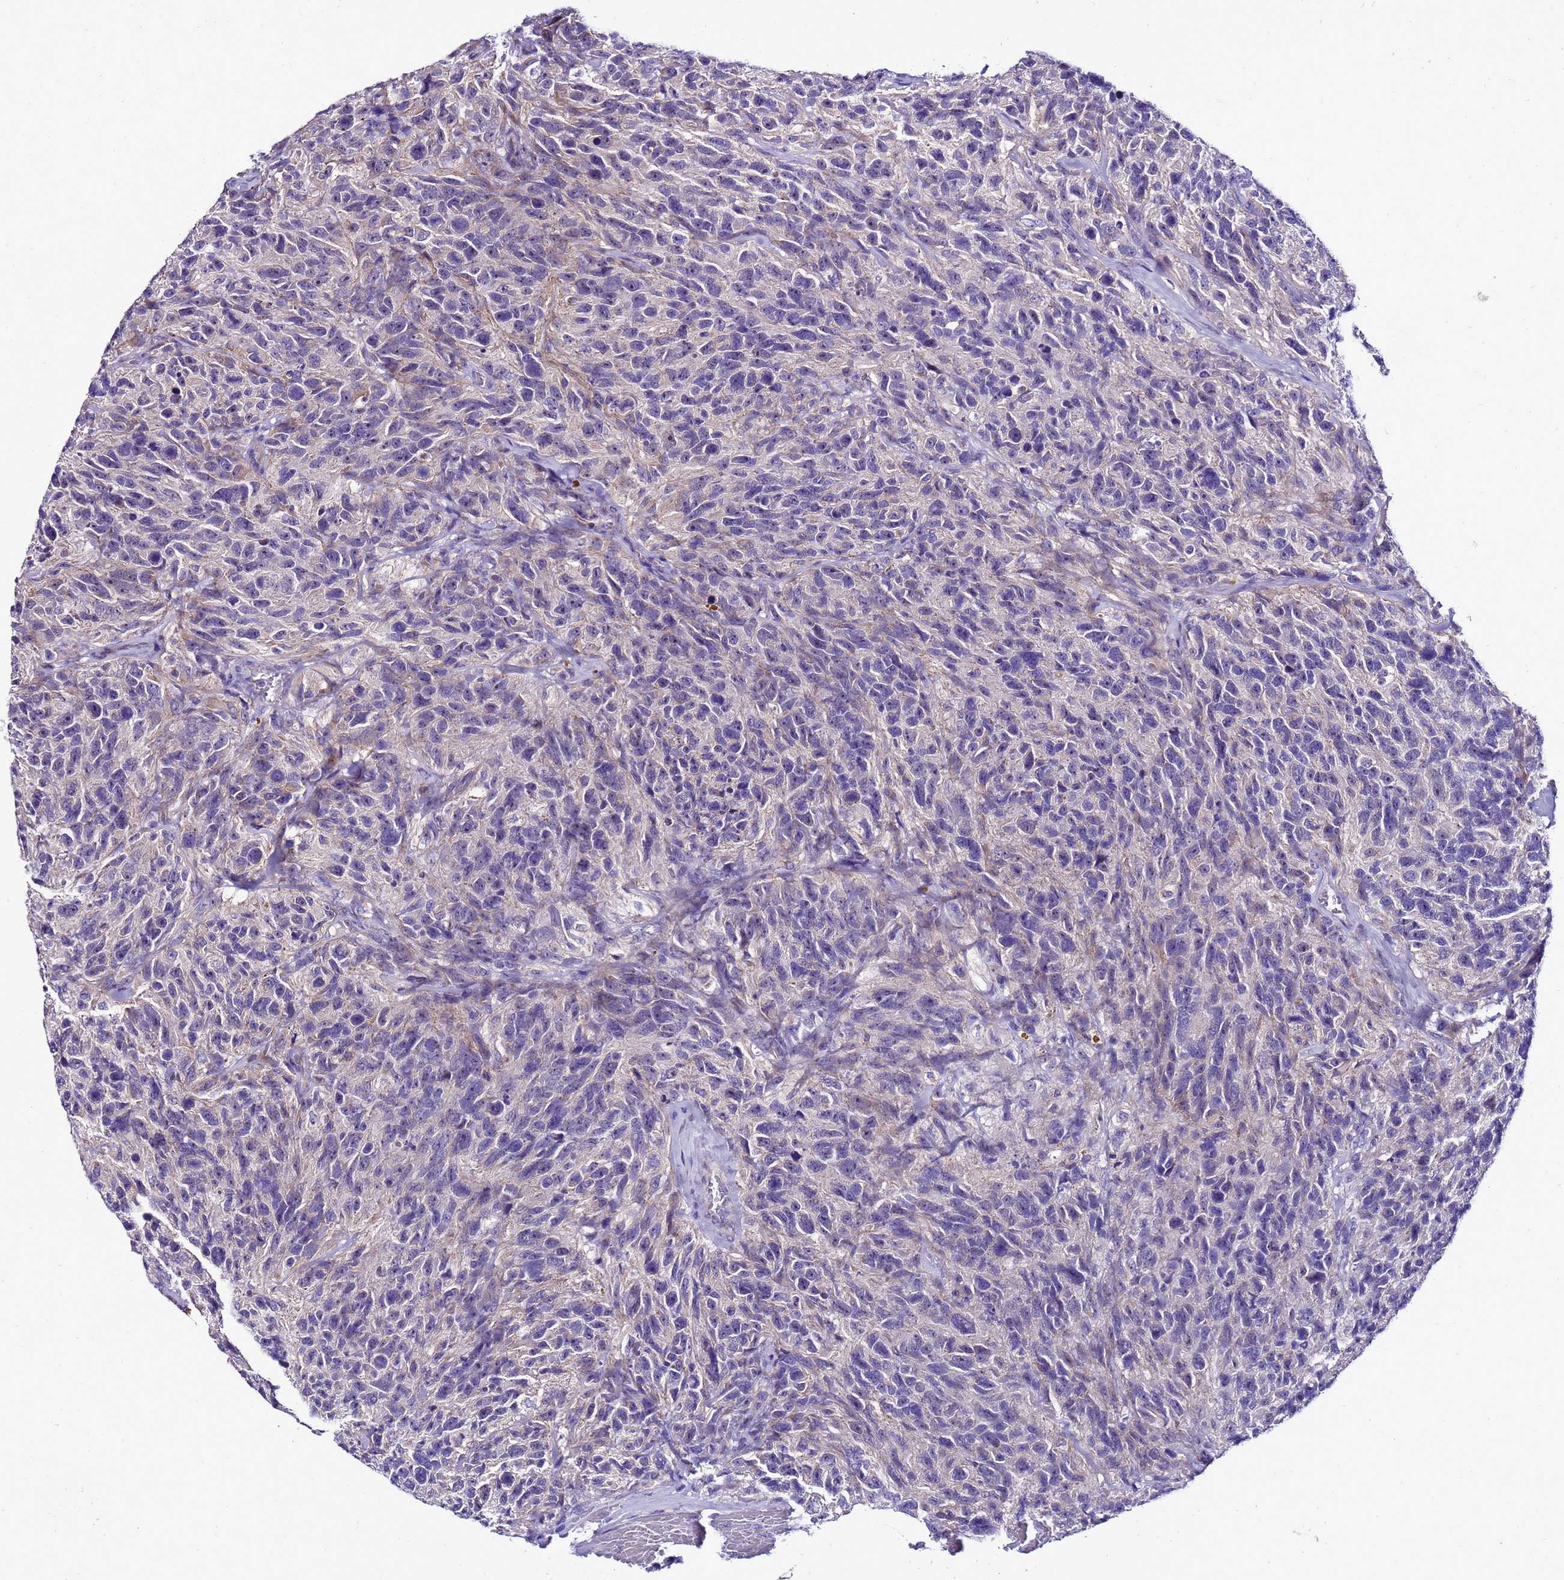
{"staining": {"intensity": "negative", "quantity": "none", "location": "none"}, "tissue": "glioma", "cell_type": "Tumor cells", "image_type": "cancer", "snomed": [{"axis": "morphology", "description": "Glioma, malignant, High grade"}, {"axis": "topography", "description": "Brain"}], "caption": "Tumor cells are negative for brown protein staining in glioma.", "gene": "DPH6", "patient": {"sex": "male", "age": 69}}